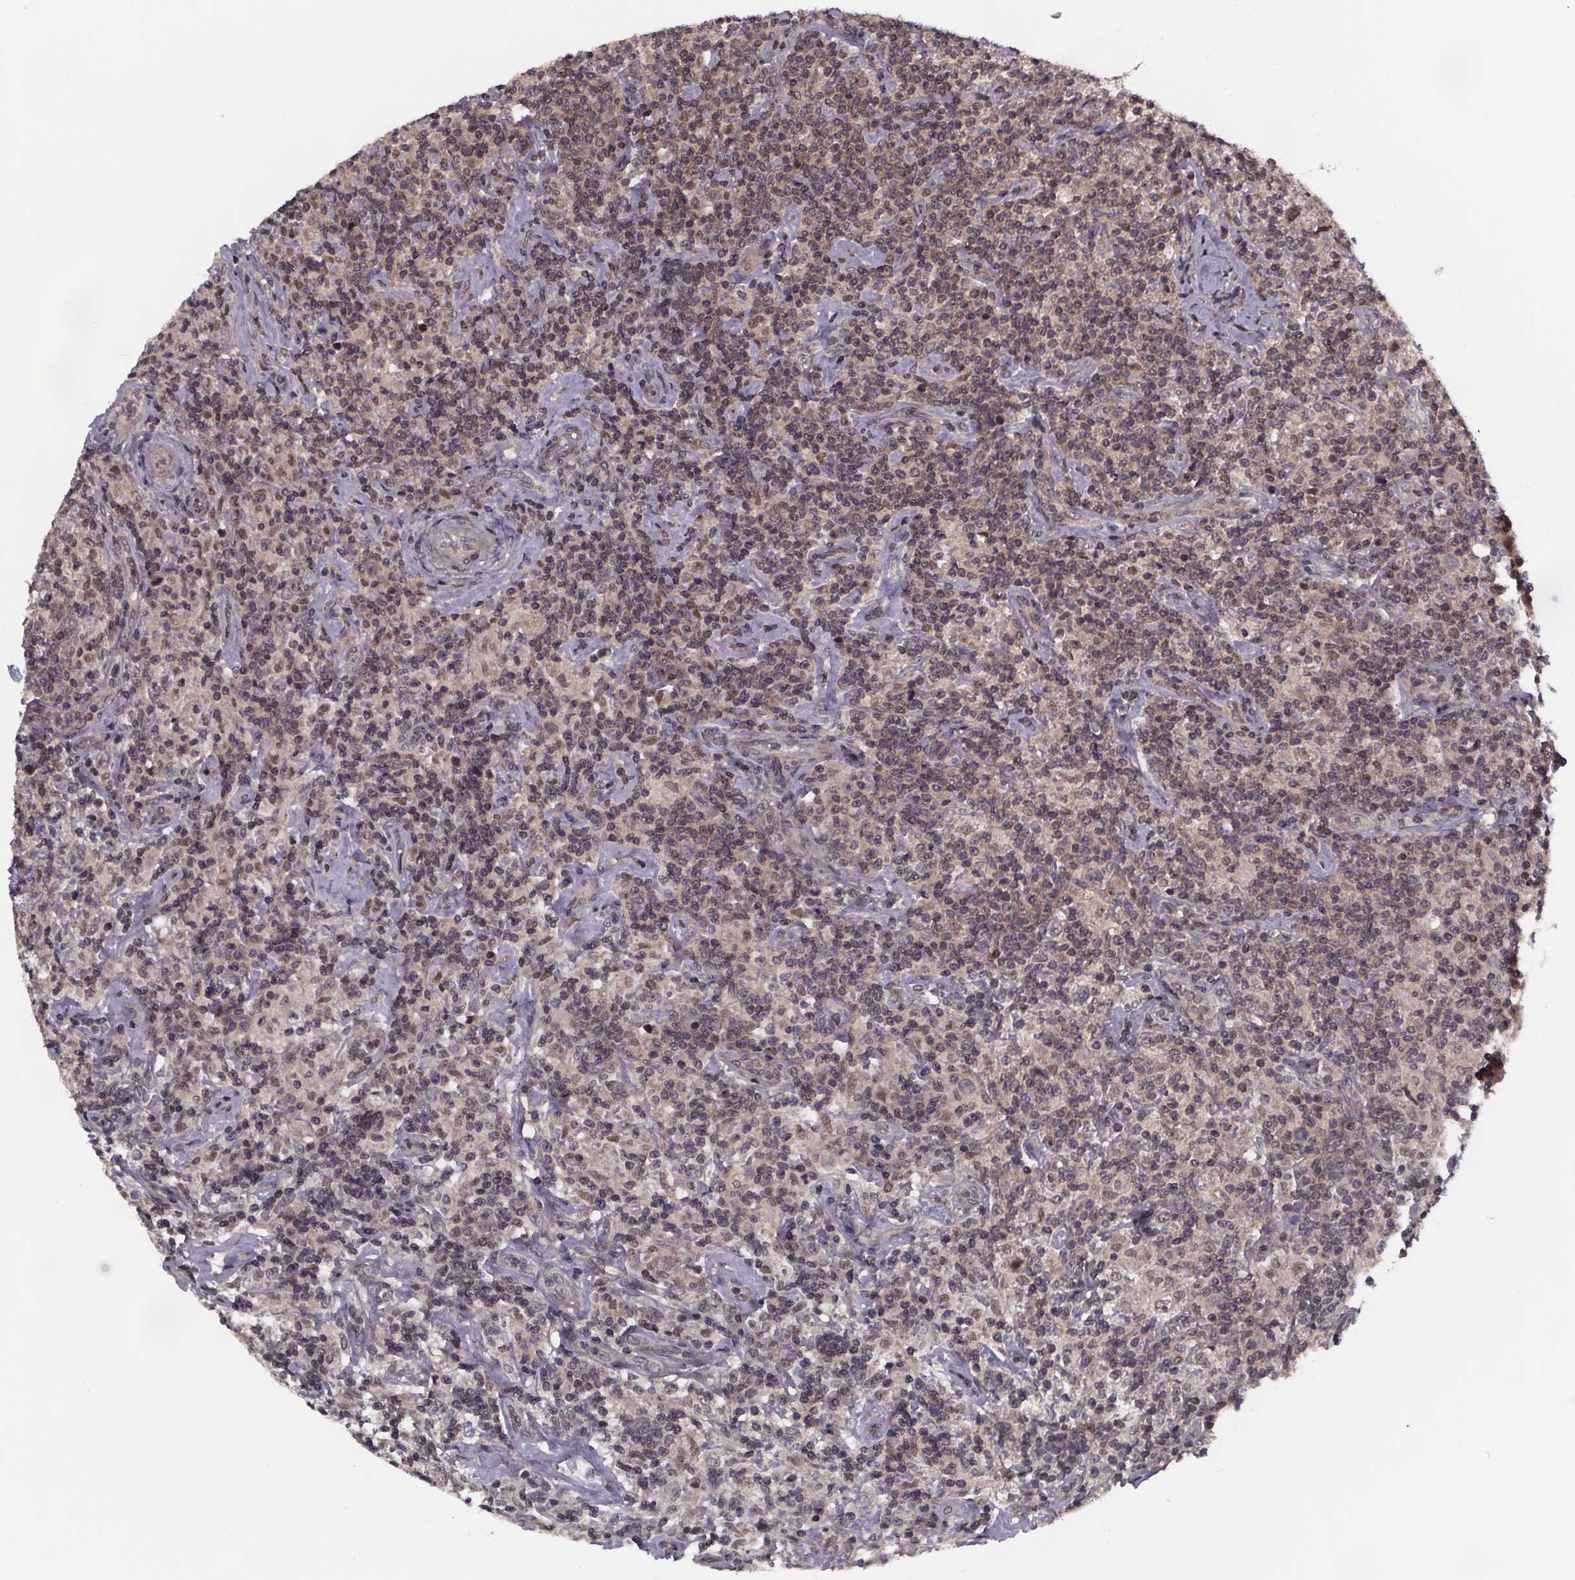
{"staining": {"intensity": "negative", "quantity": "none", "location": "none"}, "tissue": "lymphoma", "cell_type": "Tumor cells", "image_type": "cancer", "snomed": [{"axis": "morphology", "description": "Hodgkin's disease, NOS"}, {"axis": "topography", "description": "Lymph node"}], "caption": "Human lymphoma stained for a protein using immunohistochemistry exhibits no expression in tumor cells.", "gene": "FN3KRP", "patient": {"sex": "male", "age": 70}}